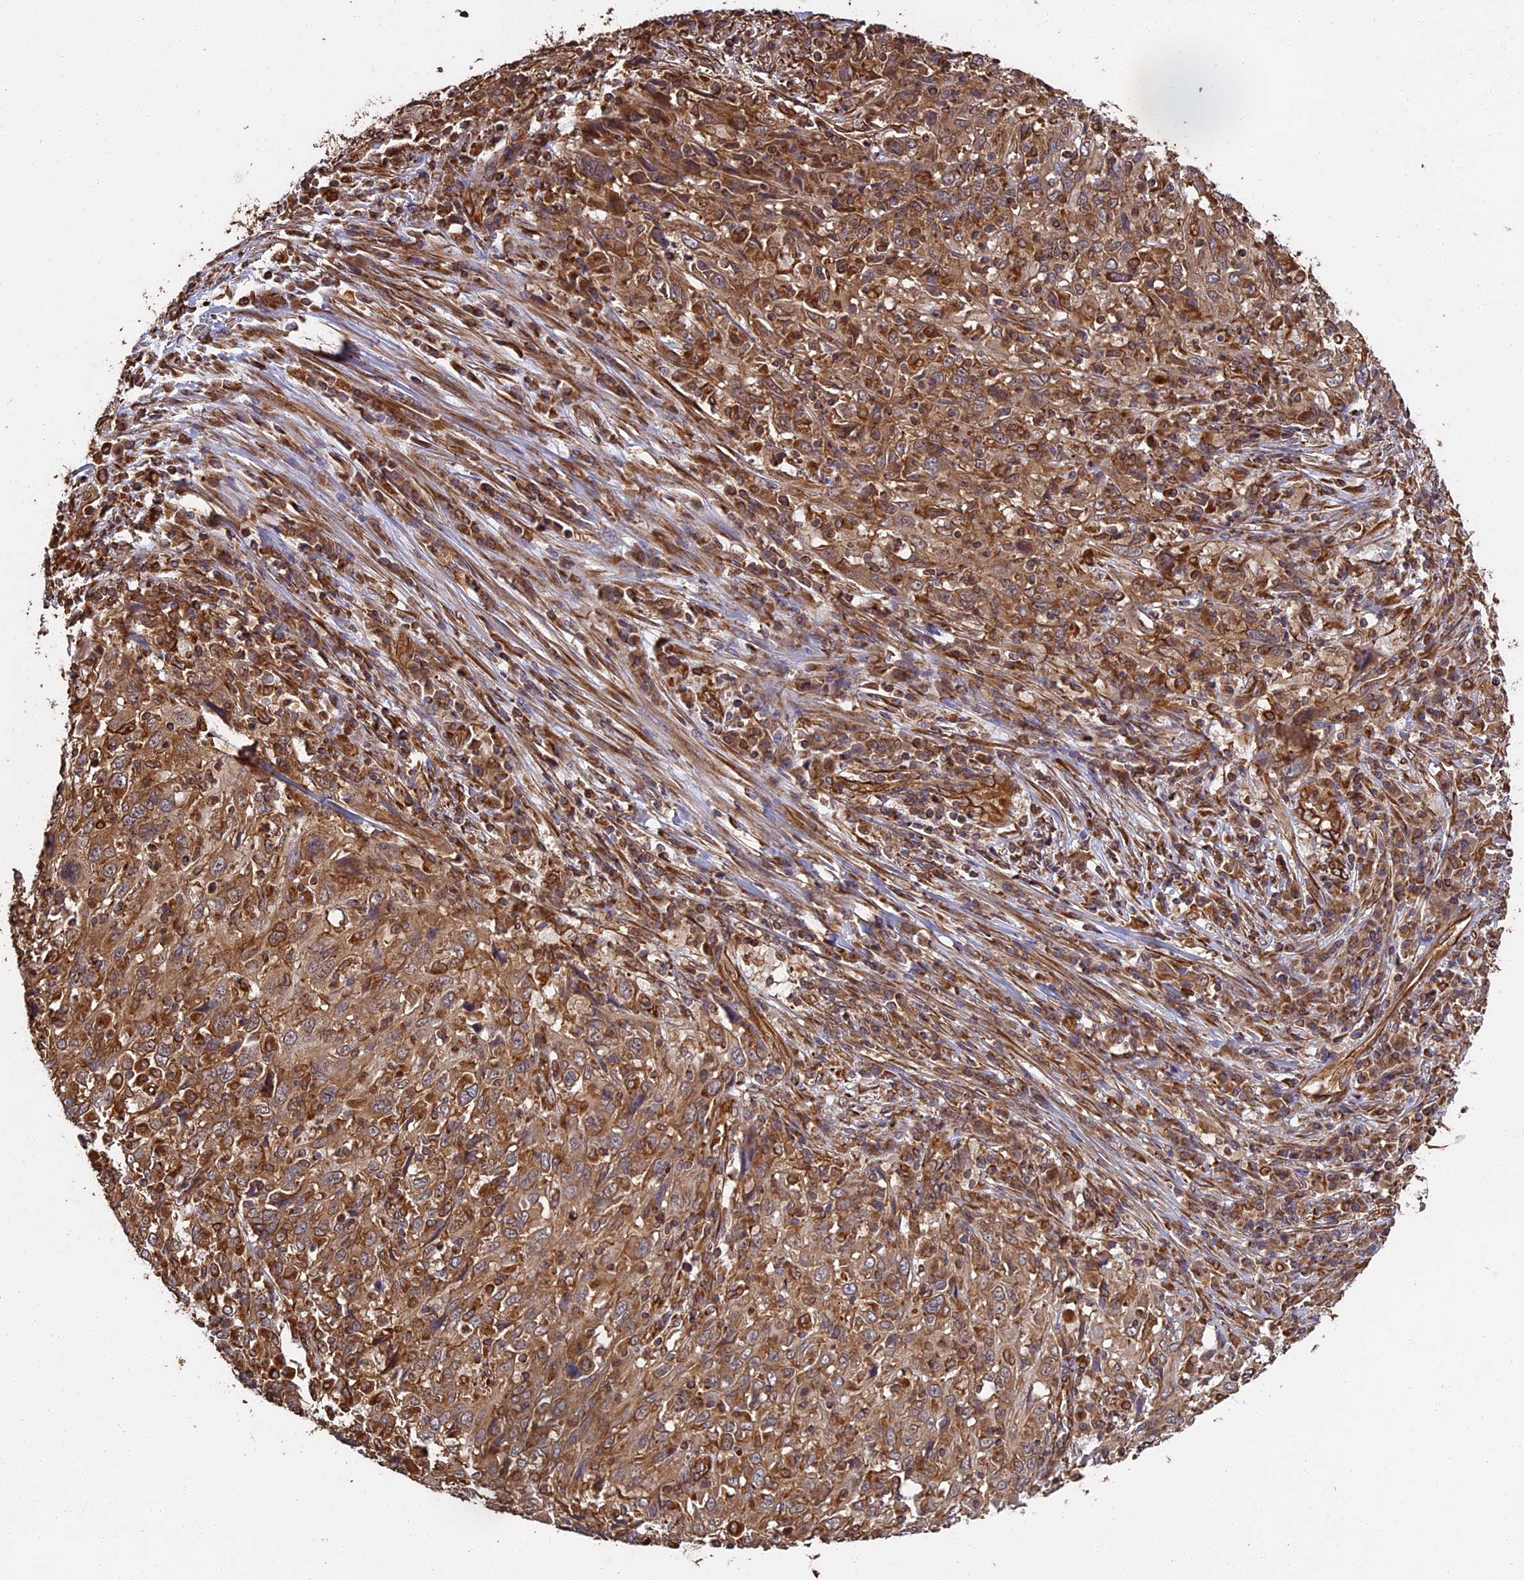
{"staining": {"intensity": "moderate", "quantity": ">75%", "location": "cytoplasmic/membranous"}, "tissue": "cervical cancer", "cell_type": "Tumor cells", "image_type": "cancer", "snomed": [{"axis": "morphology", "description": "Squamous cell carcinoma, NOS"}, {"axis": "topography", "description": "Cervix"}], "caption": "Cervical squamous cell carcinoma stained for a protein exhibits moderate cytoplasmic/membranous positivity in tumor cells. The protein of interest is stained brown, and the nuclei are stained in blue (DAB (3,3'-diaminobenzidine) IHC with brightfield microscopy, high magnification).", "gene": "CCDC124", "patient": {"sex": "female", "age": 46}}